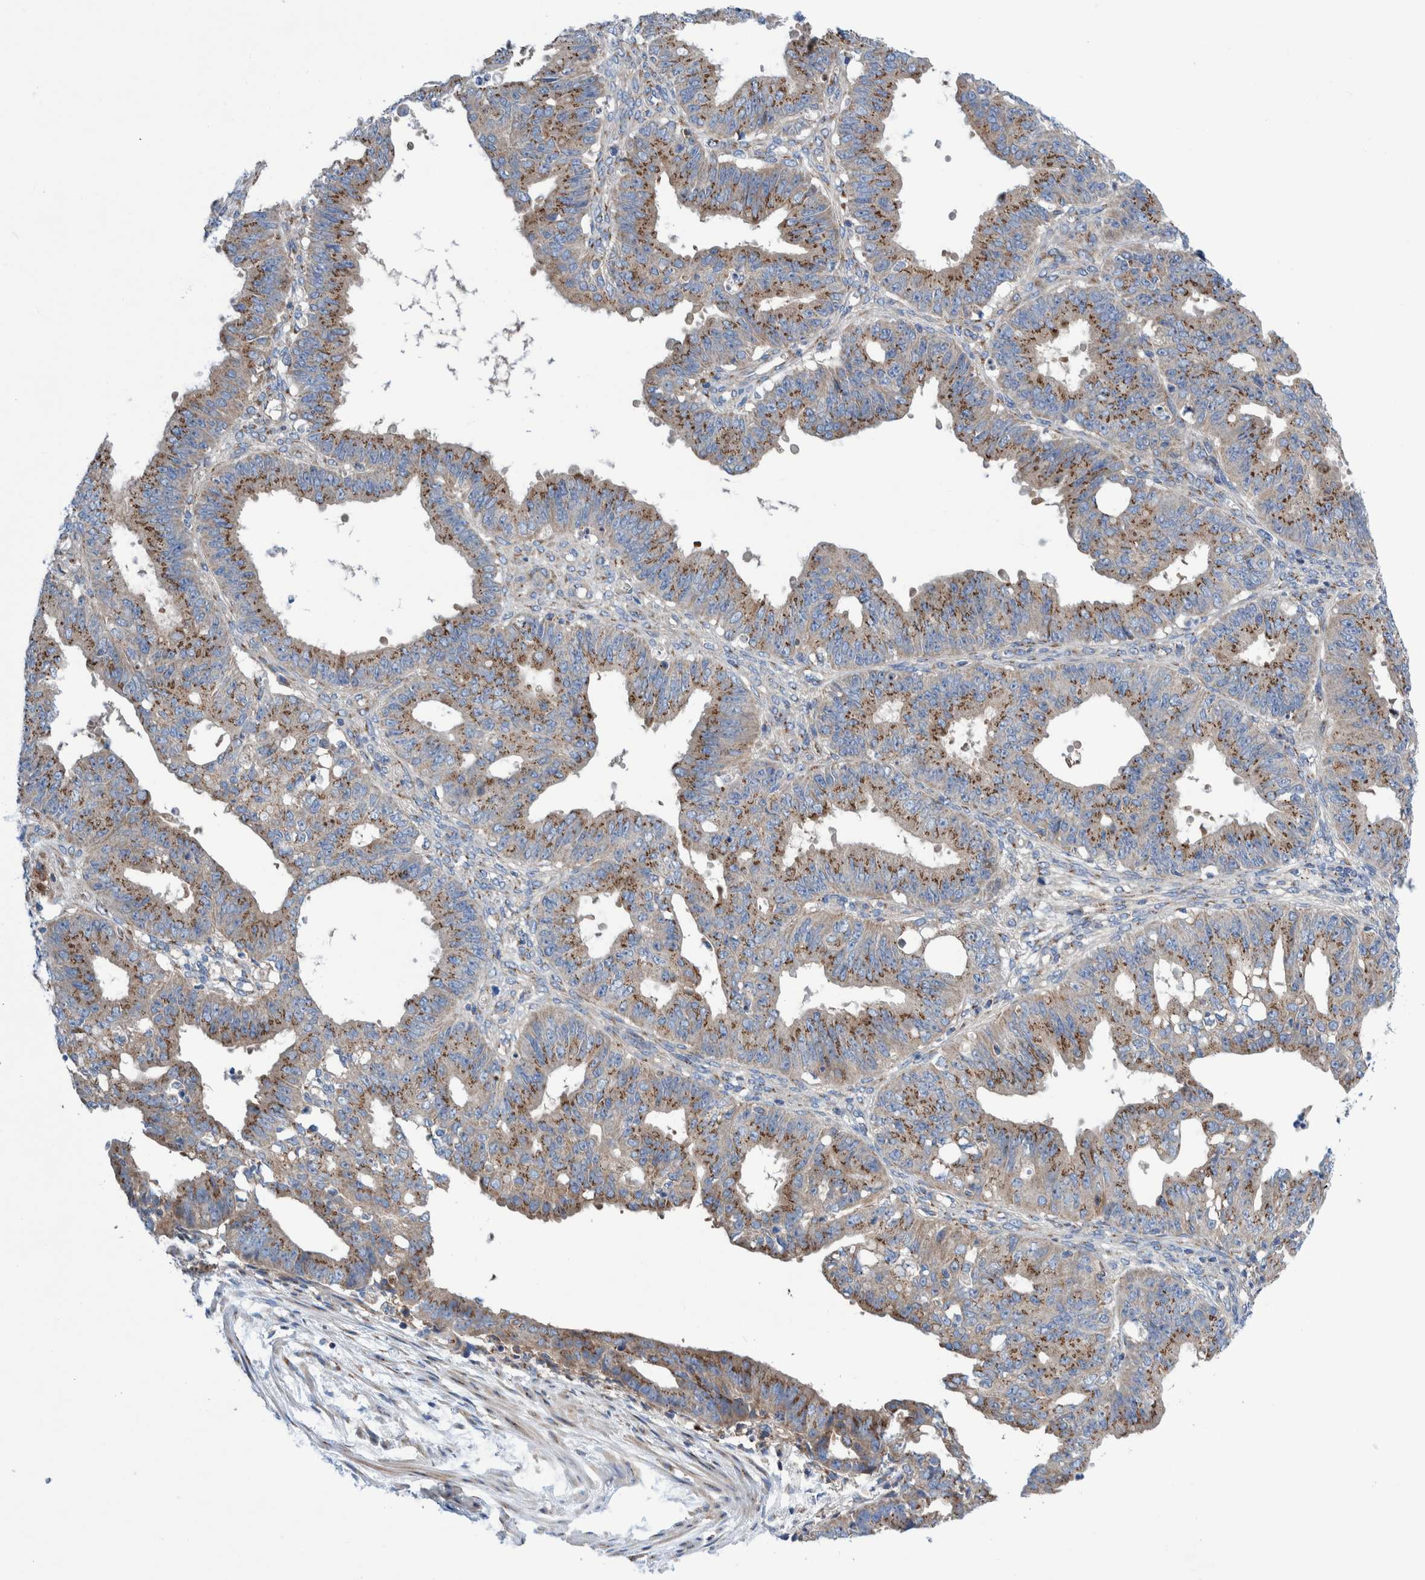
{"staining": {"intensity": "moderate", "quantity": ">75%", "location": "cytoplasmic/membranous"}, "tissue": "ovarian cancer", "cell_type": "Tumor cells", "image_type": "cancer", "snomed": [{"axis": "morphology", "description": "Carcinoma, endometroid"}, {"axis": "topography", "description": "Ovary"}], "caption": "Human ovarian cancer (endometroid carcinoma) stained with a protein marker shows moderate staining in tumor cells.", "gene": "TRIM58", "patient": {"sex": "female", "age": 42}}